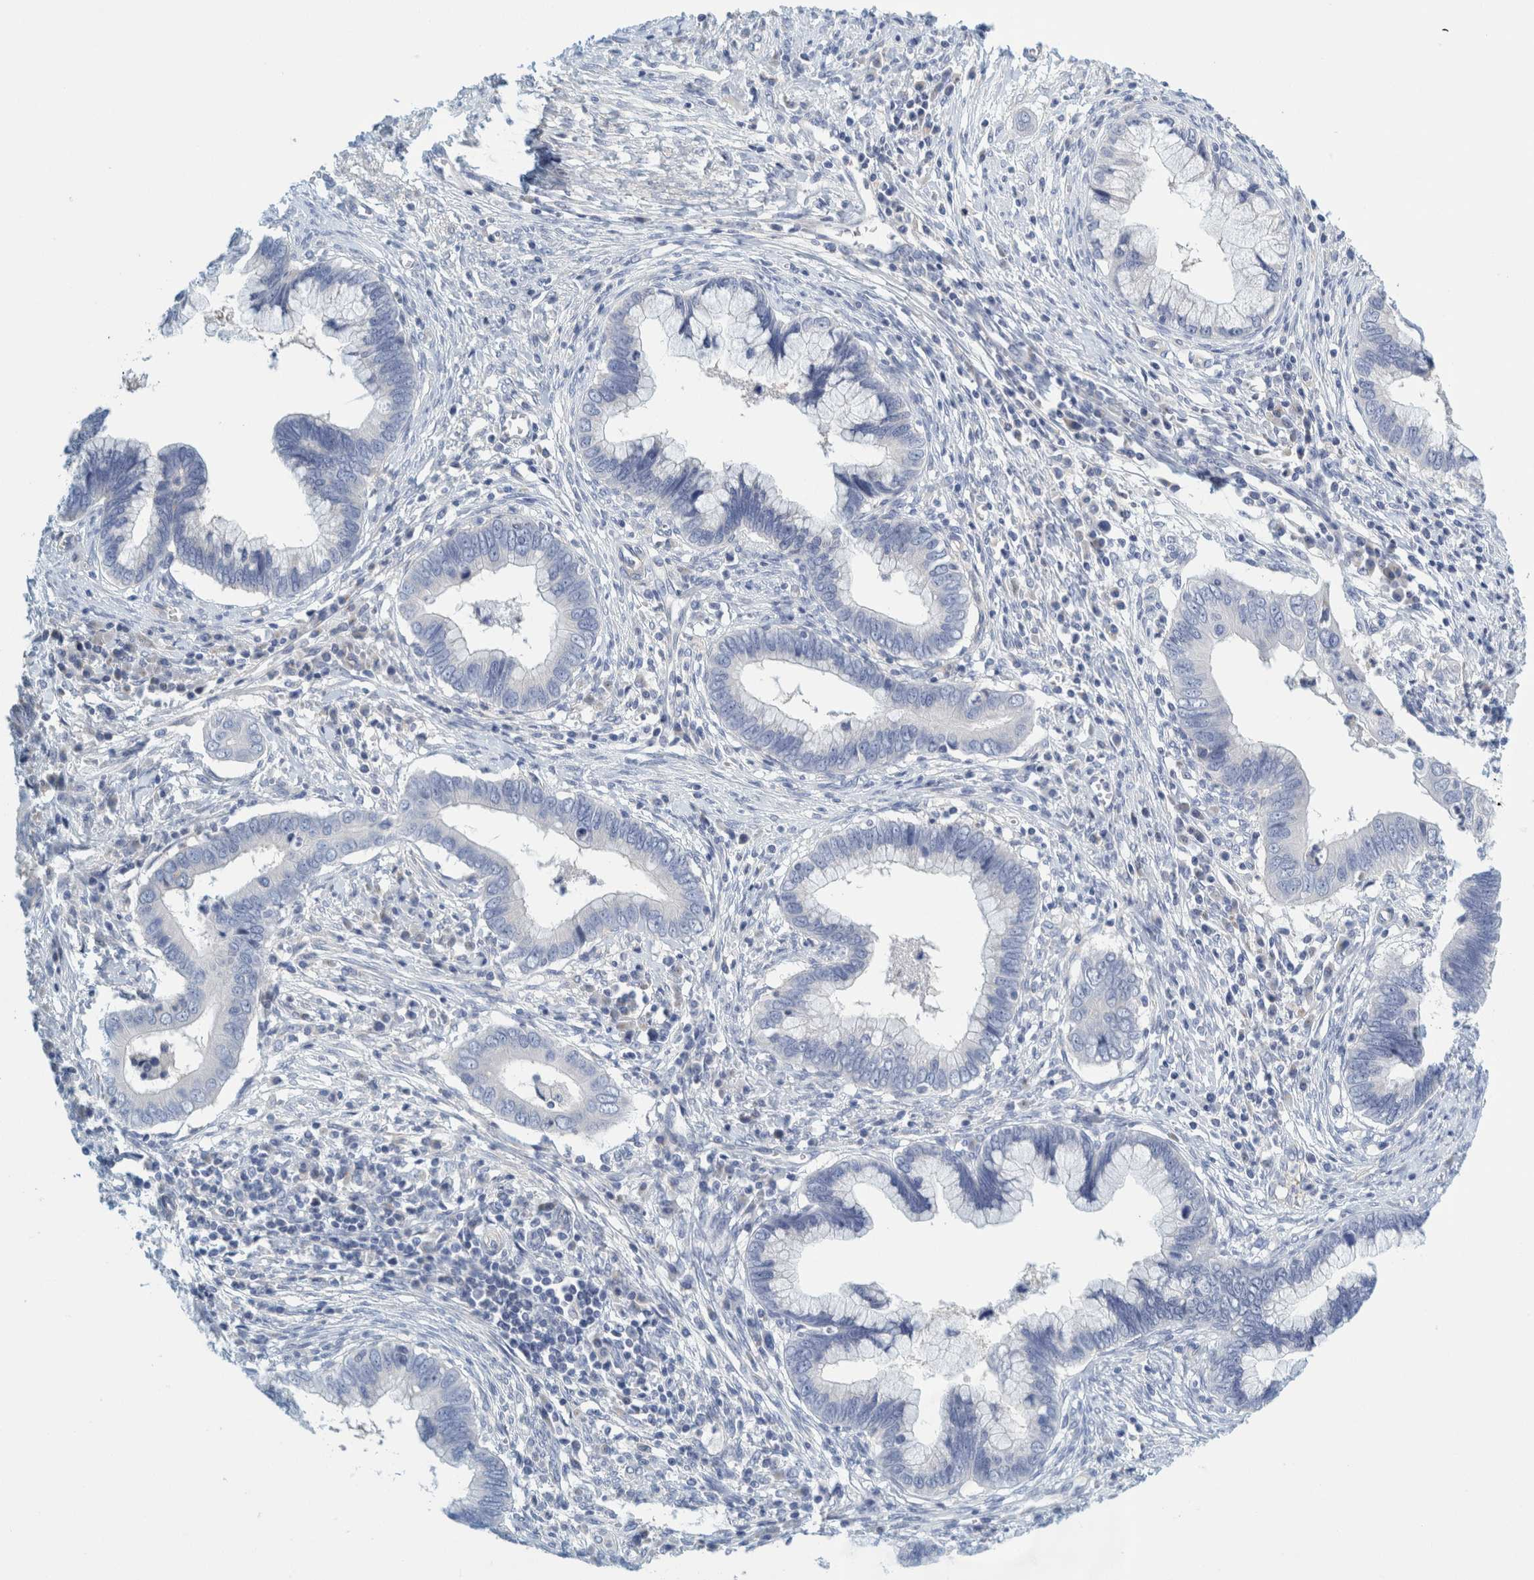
{"staining": {"intensity": "negative", "quantity": "none", "location": "none"}, "tissue": "cervical cancer", "cell_type": "Tumor cells", "image_type": "cancer", "snomed": [{"axis": "morphology", "description": "Adenocarcinoma, NOS"}, {"axis": "topography", "description": "Cervix"}], "caption": "The image displays no staining of tumor cells in cervical cancer.", "gene": "ZNF324B", "patient": {"sex": "female", "age": 44}}